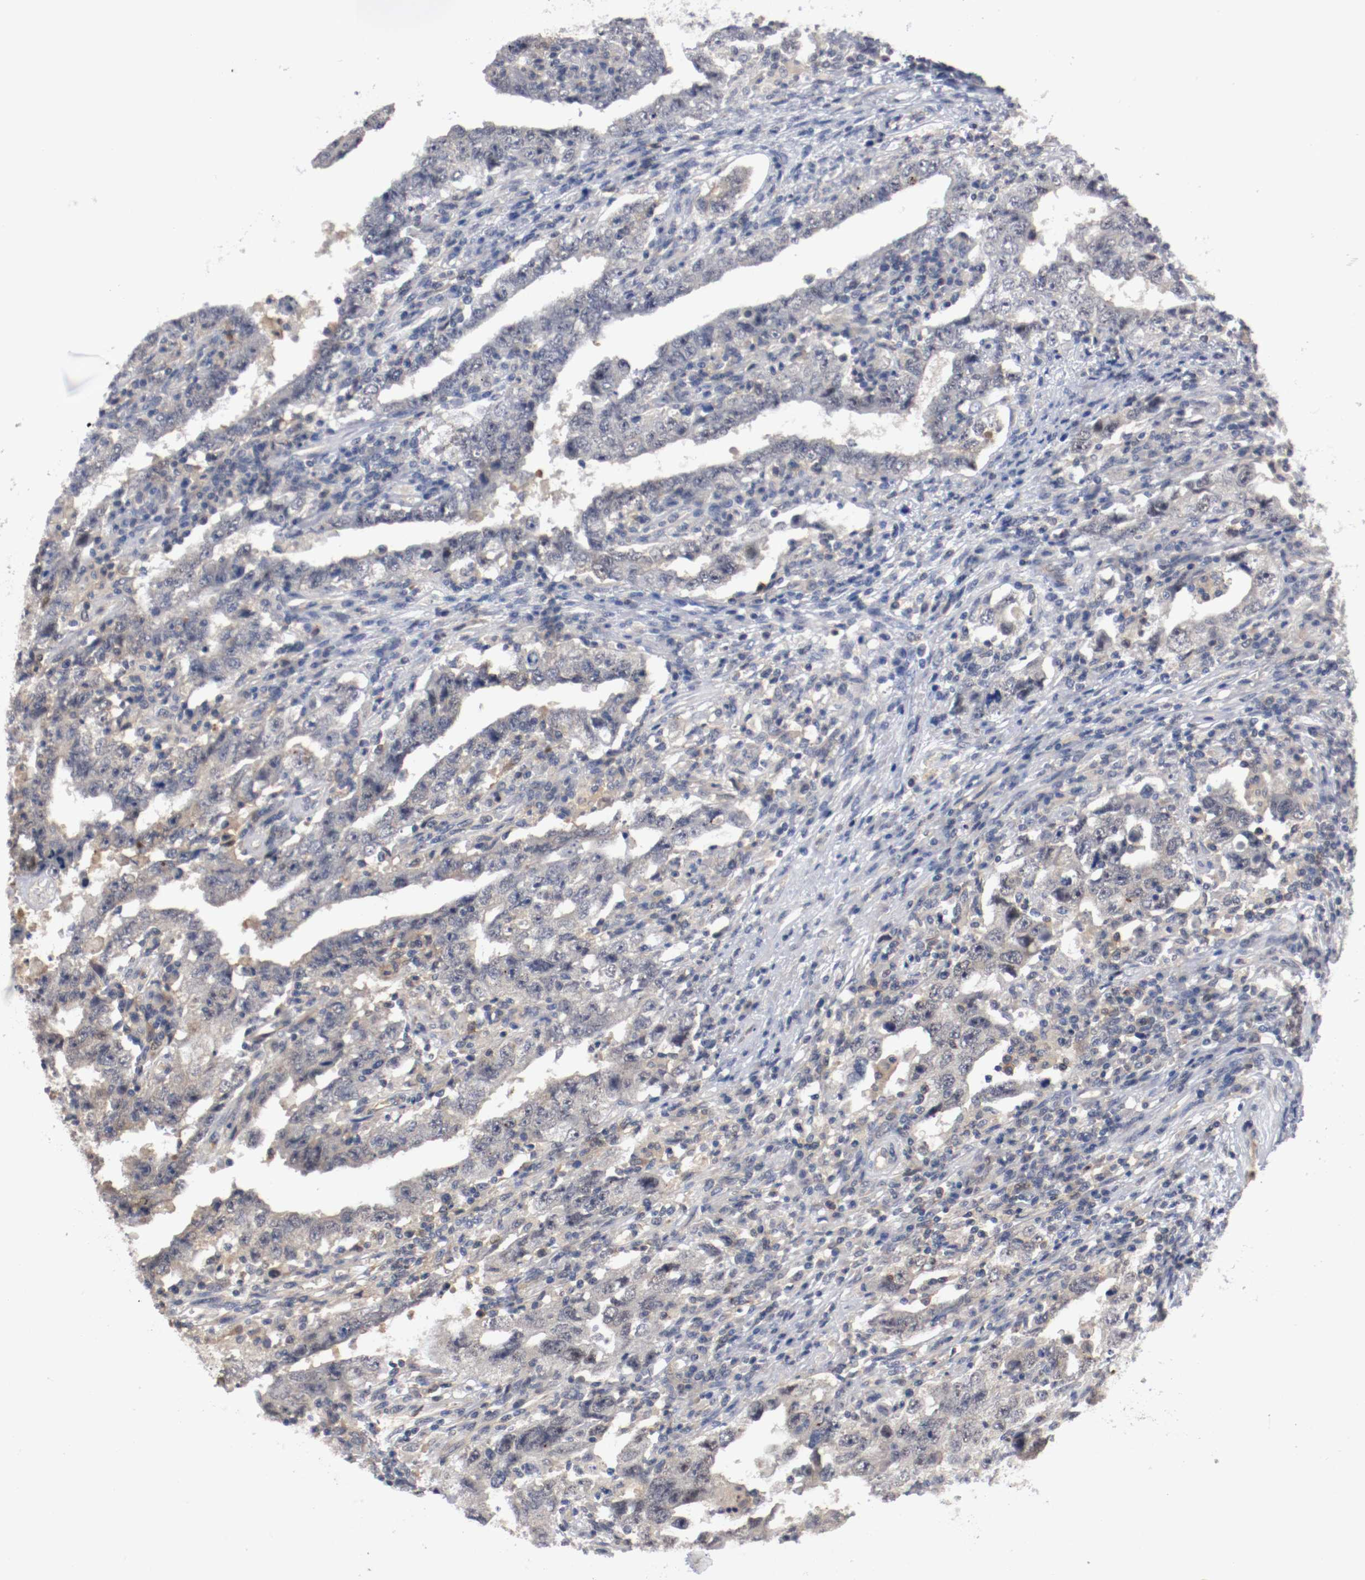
{"staining": {"intensity": "weak", "quantity": "<25%", "location": "cytoplasmic/membranous"}, "tissue": "testis cancer", "cell_type": "Tumor cells", "image_type": "cancer", "snomed": [{"axis": "morphology", "description": "Carcinoma, Embryonal, NOS"}, {"axis": "topography", "description": "Testis"}], "caption": "Tumor cells are negative for brown protein staining in testis embryonal carcinoma.", "gene": "RBM23", "patient": {"sex": "male", "age": 26}}